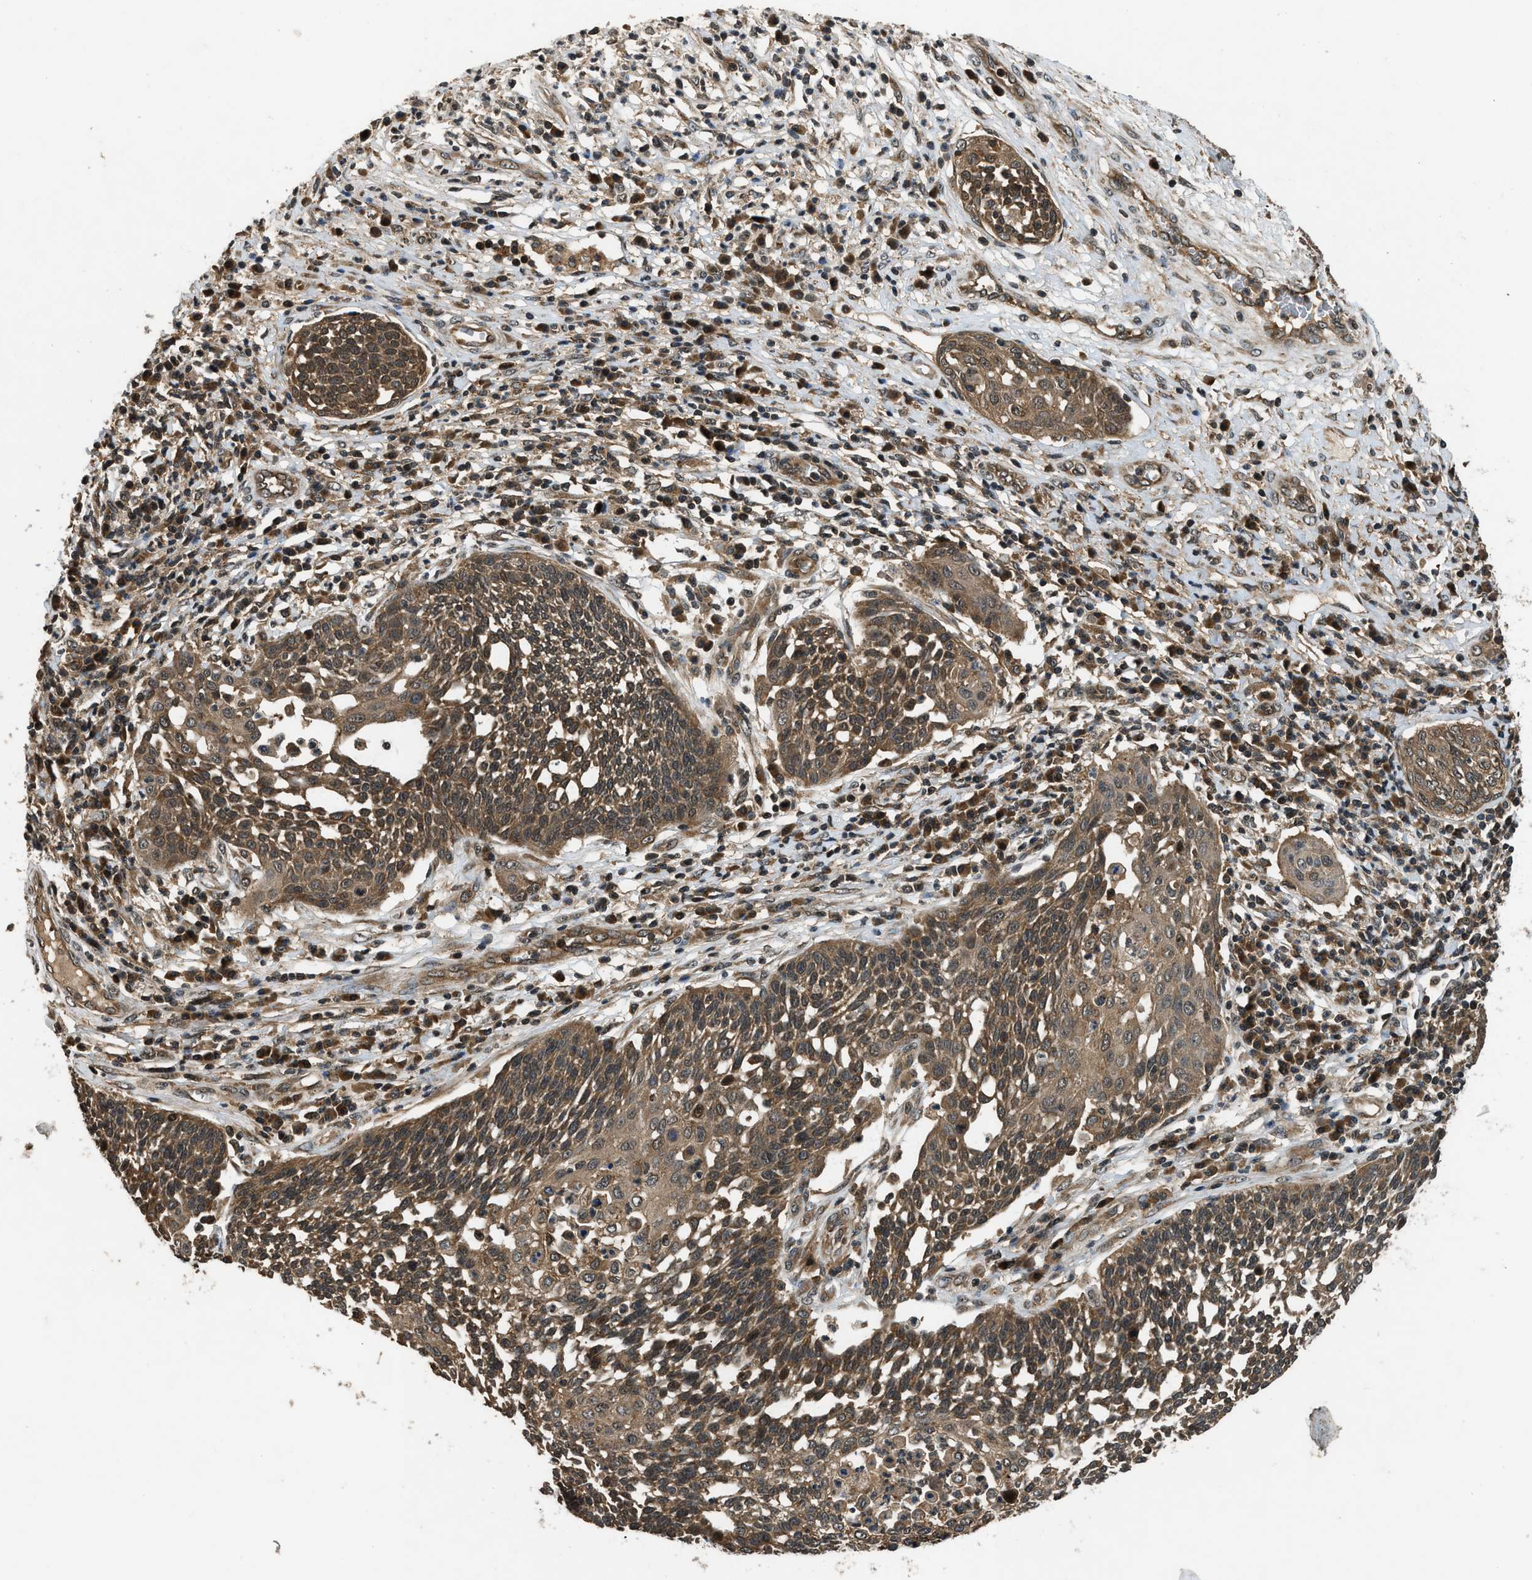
{"staining": {"intensity": "moderate", "quantity": ">75%", "location": "cytoplasmic/membranous"}, "tissue": "cervical cancer", "cell_type": "Tumor cells", "image_type": "cancer", "snomed": [{"axis": "morphology", "description": "Squamous cell carcinoma, NOS"}, {"axis": "topography", "description": "Cervix"}], "caption": "High-magnification brightfield microscopy of cervical cancer (squamous cell carcinoma) stained with DAB (brown) and counterstained with hematoxylin (blue). tumor cells exhibit moderate cytoplasmic/membranous positivity is present in approximately>75% of cells. (Stains: DAB in brown, nuclei in blue, Microscopy: brightfield microscopy at high magnification).", "gene": "RPS6KB1", "patient": {"sex": "female", "age": 34}}